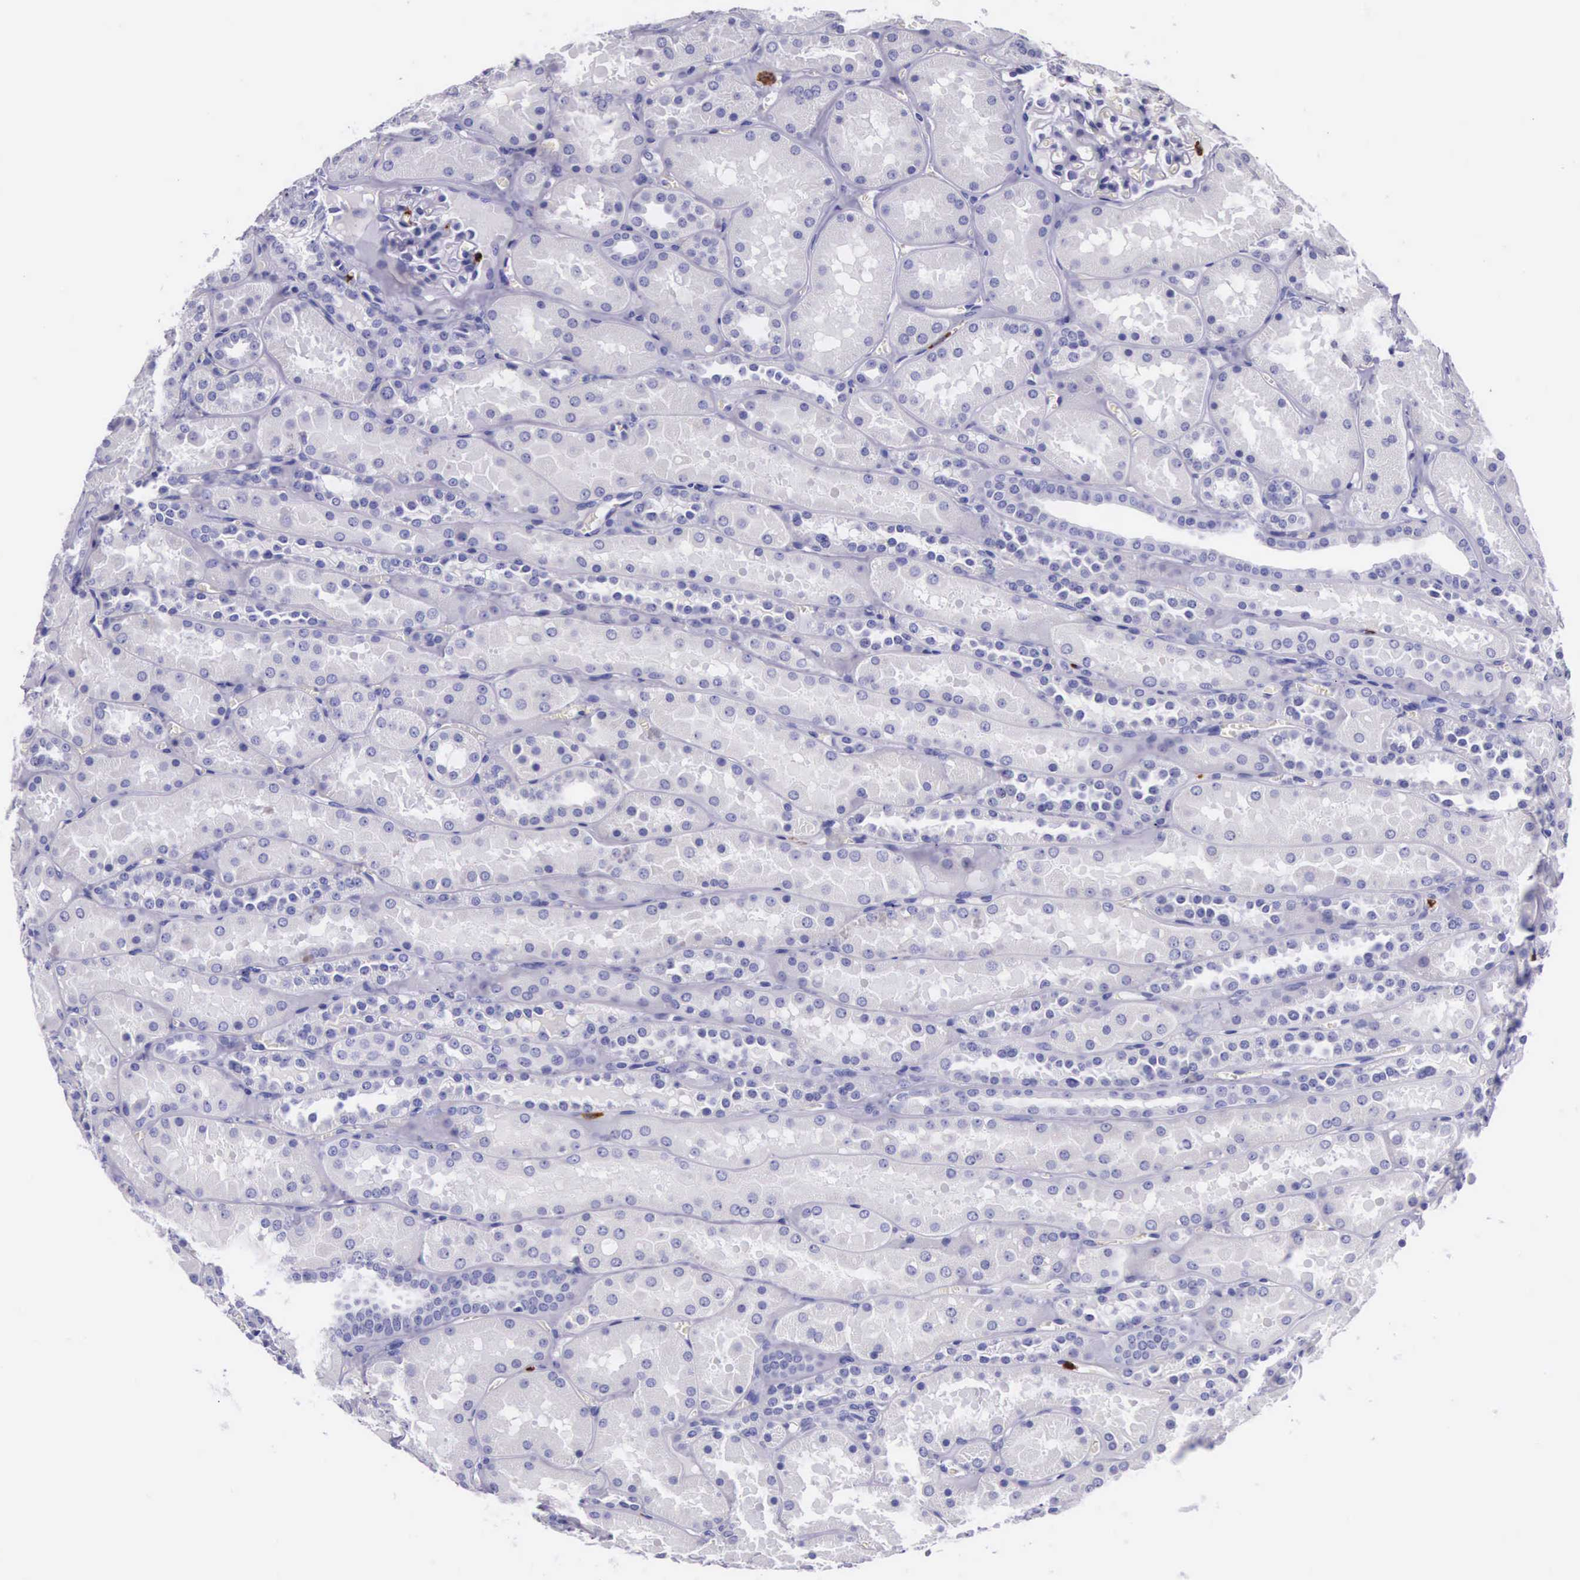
{"staining": {"intensity": "negative", "quantity": "none", "location": "none"}, "tissue": "kidney", "cell_type": "Cells in glomeruli", "image_type": "normal", "snomed": [{"axis": "morphology", "description": "Normal tissue, NOS"}, {"axis": "topography", "description": "Kidney"}], "caption": "Immunohistochemical staining of unremarkable human kidney reveals no significant expression in cells in glomeruli.", "gene": "FCN1", "patient": {"sex": "female", "age": 52}}